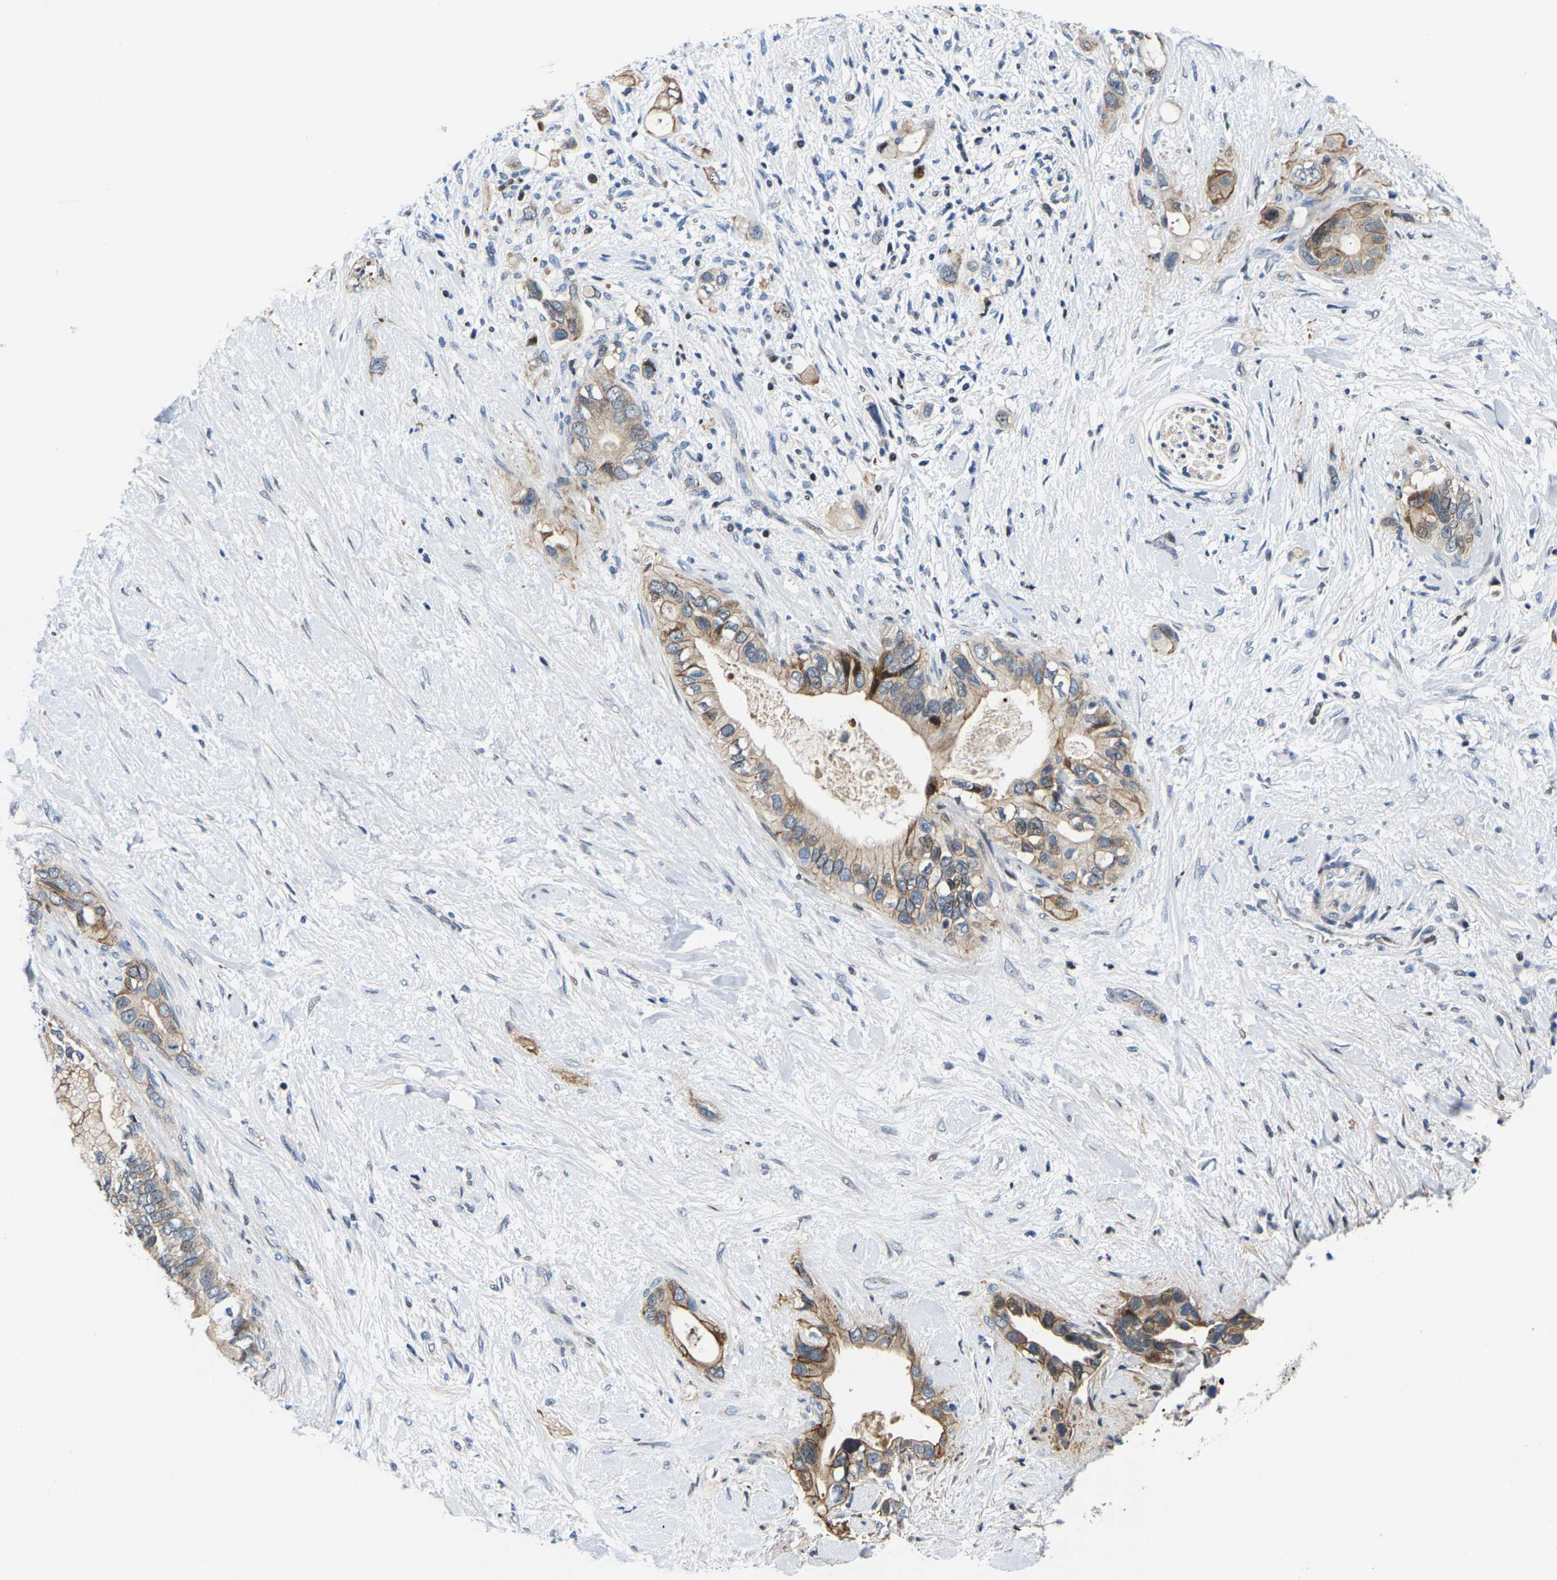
{"staining": {"intensity": "moderate", "quantity": "25%-75%", "location": "cytoplasmic/membranous"}, "tissue": "pancreatic cancer", "cell_type": "Tumor cells", "image_type": "cancer", "snomed": [{"axis": "morphology", "description": "Adenocarcinoma, NOS"}, {"axis": "topography", "description": "Pancreas"}], "caption": "Protein expression analysis of pancreatic cancer (adenocarcinoma) reveals moderate cytoplasmic/membranous staining in approximately 25%-75% of tumor cells.", "gene": "GTPBP10", "patient": {"sex": "female", "age": 56}}